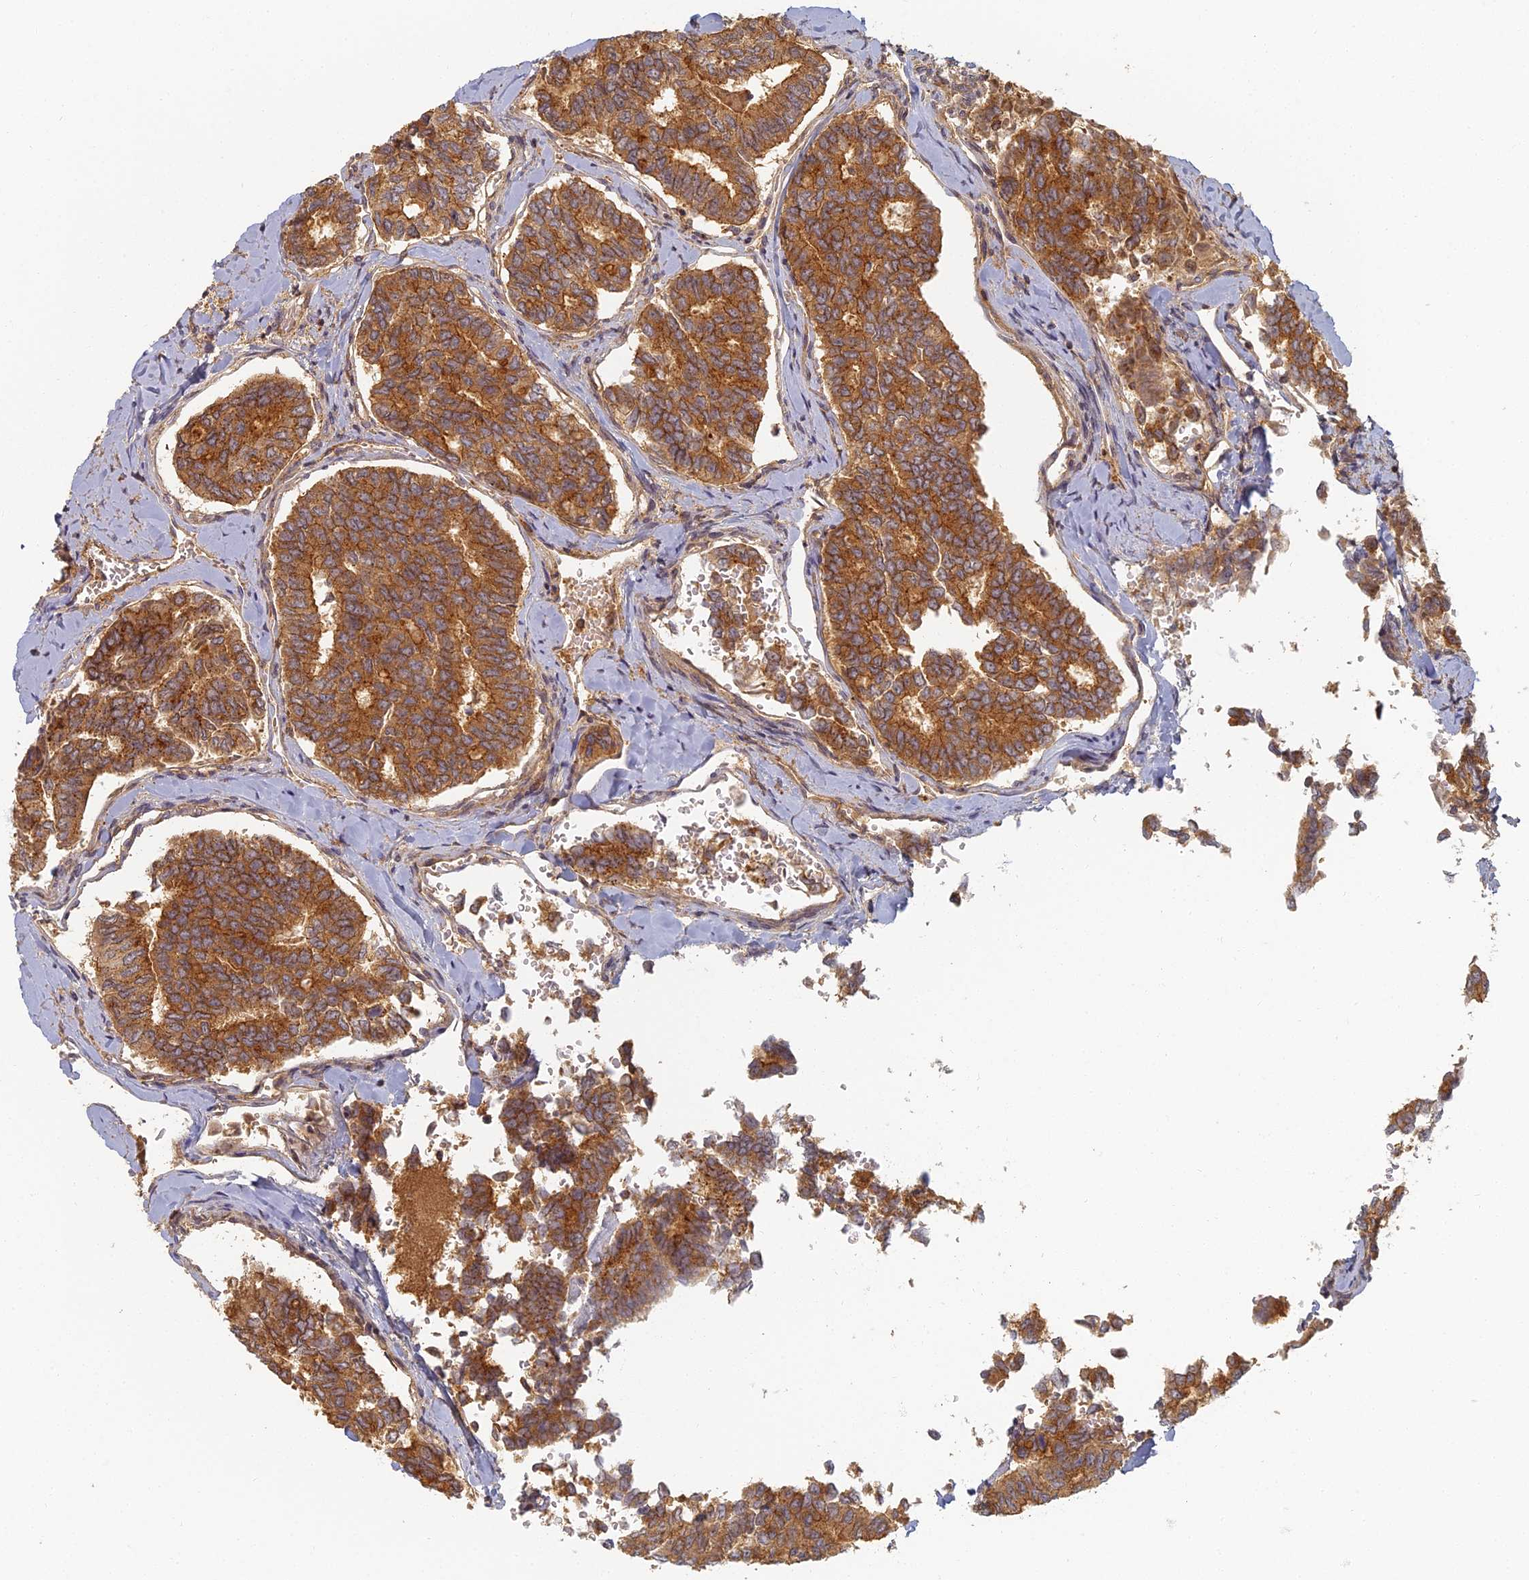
{"staining": {"intensity": "strong", "quantity": ">75%", "location": "cytoplasmic/membranous"}, "tissue": "thyroid cancer", "cell_type": "Tumor cells", "image_type": "cancer", "snomed": [{"axis": "morphology", "description": "Papillary adenocarcinoma, NOS"}, {"axis": "topography", "description": "Thyroid gland"}], "caption": "IHC of thyroid papillary adenocarcinoma demonstrates high levels of strong cytoplasmic/membranous expression in about >75% of tumor cells.", "gene": "INO80D", "patient": {"sex": "female", "age": 35}}